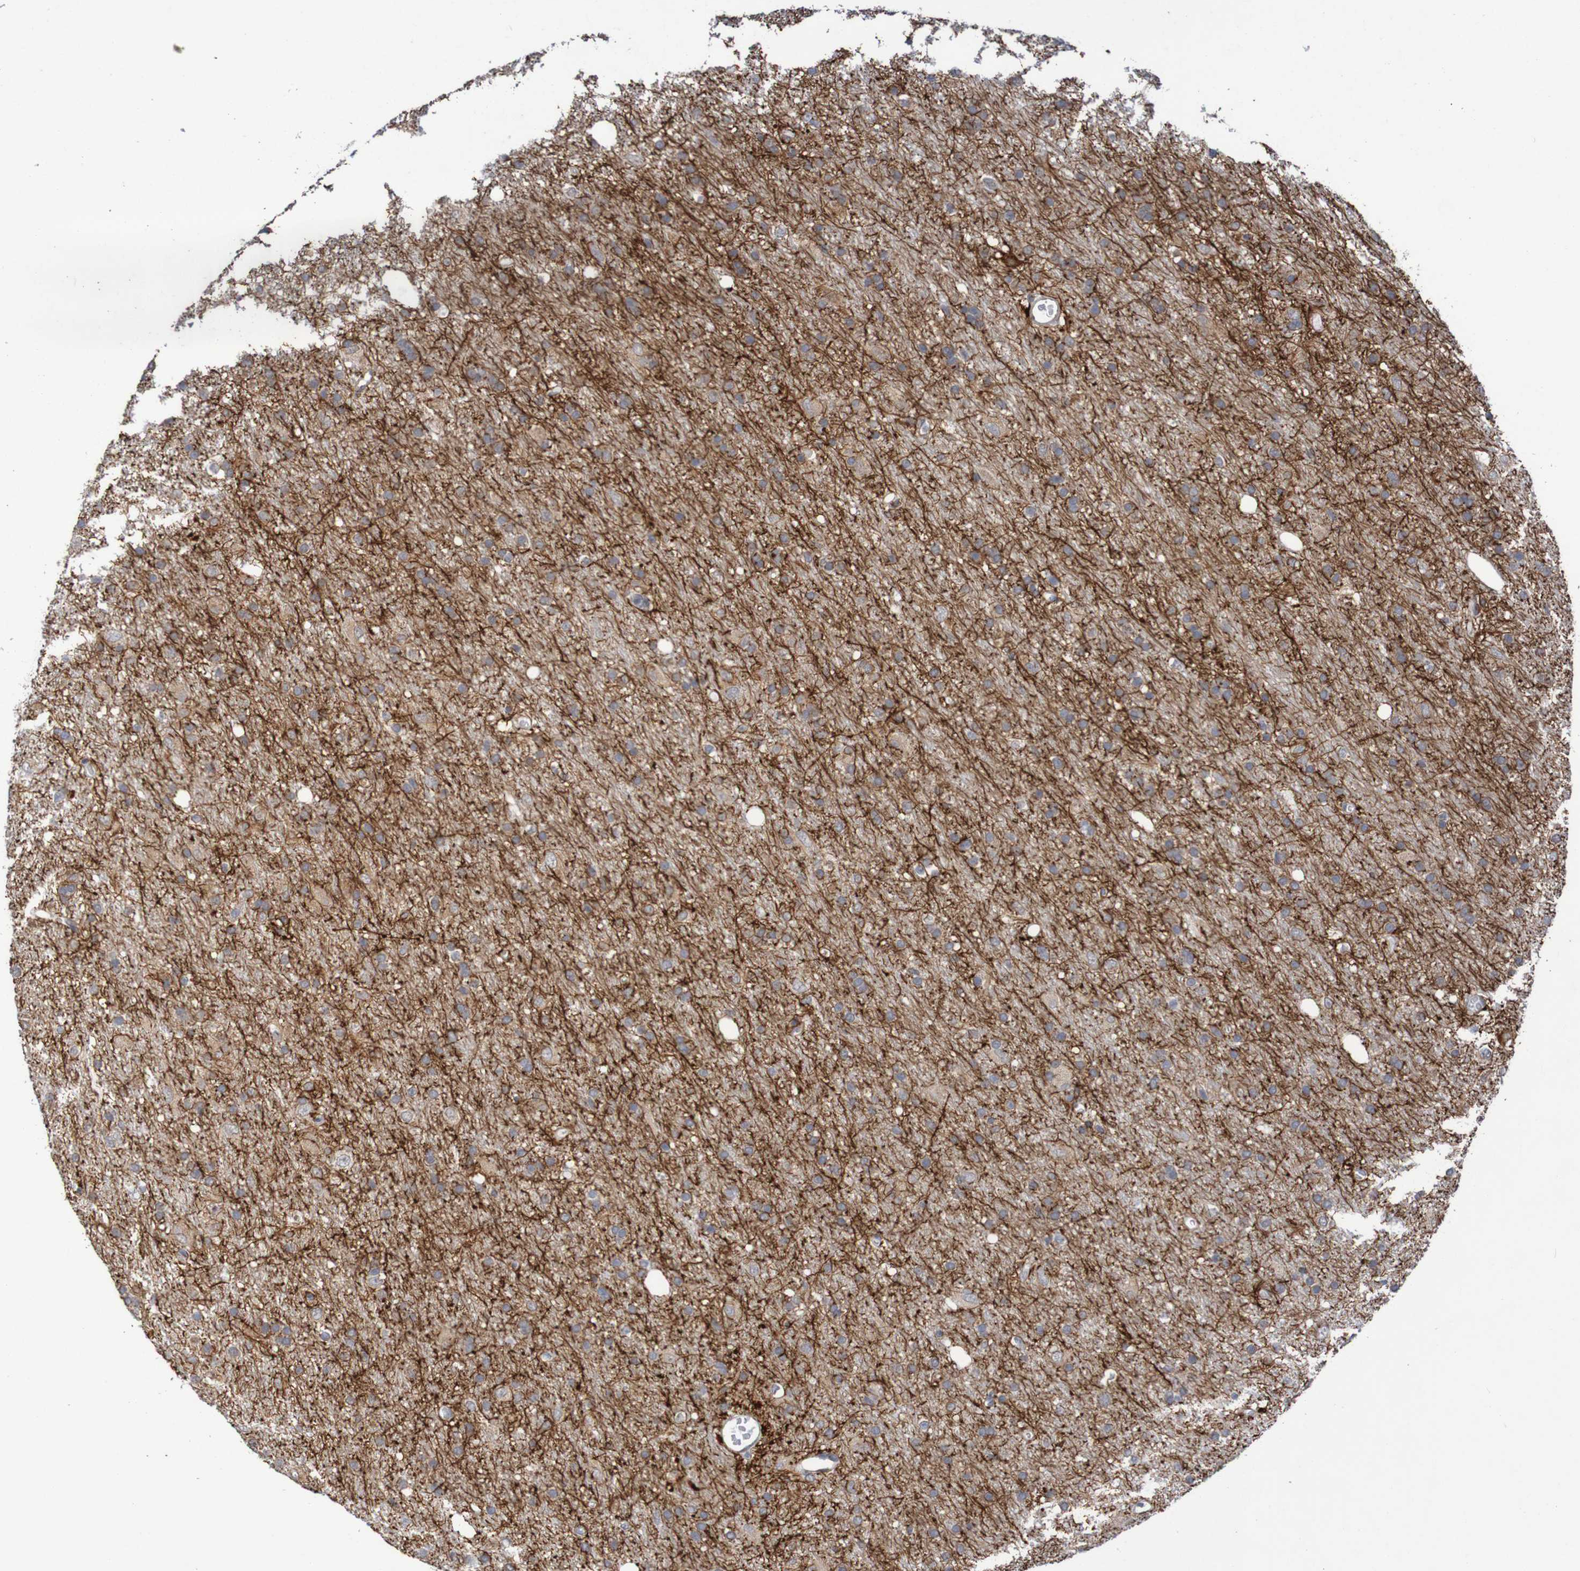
{"staining": {"intensity": "negative", "quantity": "none", "location": "none"}, "tissue": "glioma", "cell_type": "Tumor cells", "image_type": "cancer", "snomed": [{"axis": "morphology", "description": "Glioma, malignant, Low grade"}, {"axis": "topography", "description": "Brain"}], "caption": "A histopathology image of human glioma is negative for staining in tumor cells.", "gene": "DVL1", "patient": {"sex": "male", "age": 77}}